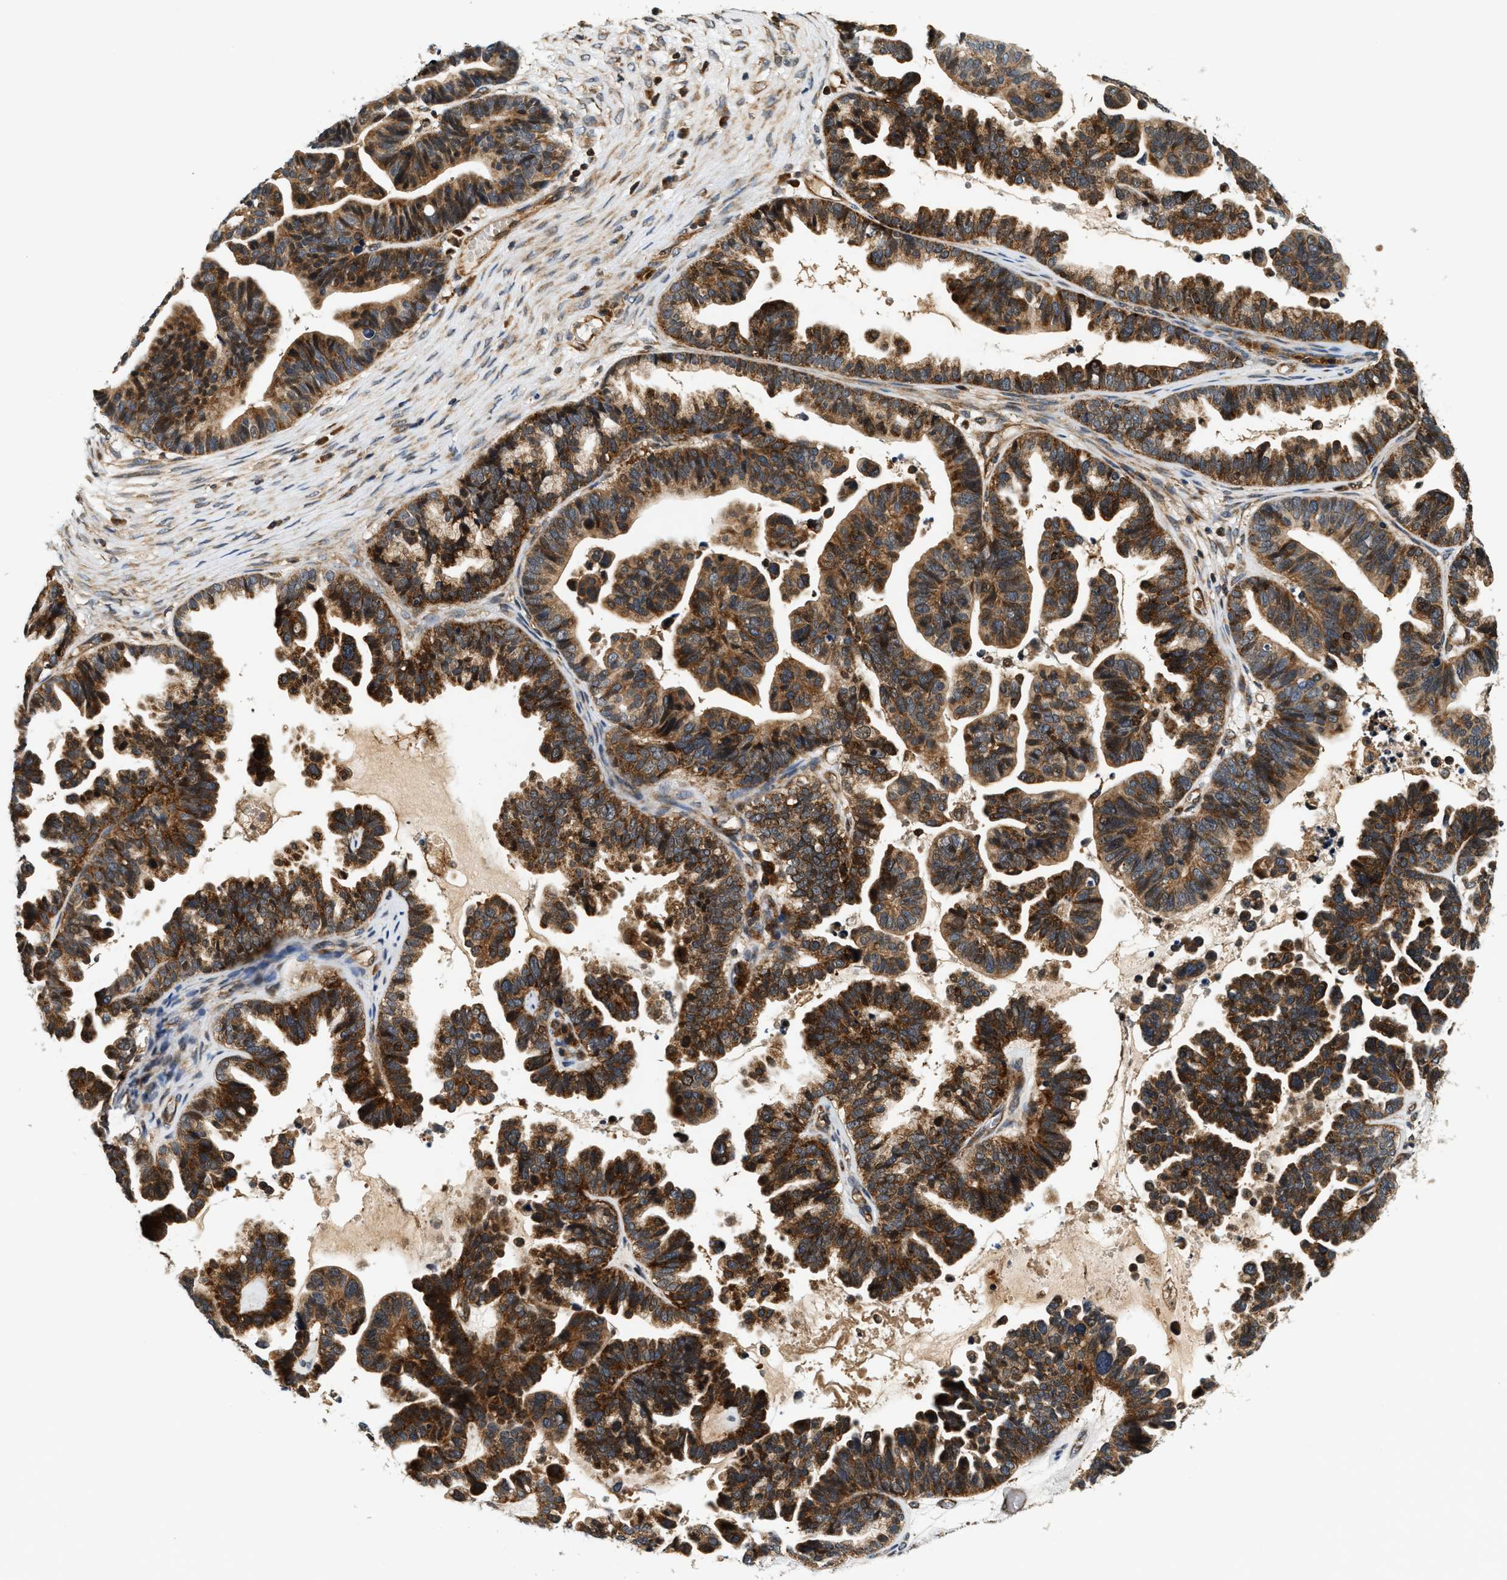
{"staining": {"intensity": "moderate", "quantity": ">75%", "location": "cytoplasmic/membranous"}, "tissue": "ovarian cancer", "cell_type": "Tumor cells", "image_type": "cancer", "snomed": [{"axis": "morphology", "description": "Cystadenocarcinoma, serous, NOS"}, {"axis": "topography", "description": "Ovary"}], "caption": "Tumor cells reveal medium levels of moderate cytoplasmic/membranous expression in approximately >75% of cells in human ovarian cancer (serous cystadenocarcinoma). (DAB (3,3'-diaminobenzidine) IHC with brightfield microscopy, high magnification).", "gene": "SAMD9", "patient": {"sex": "female", "age": 56}}